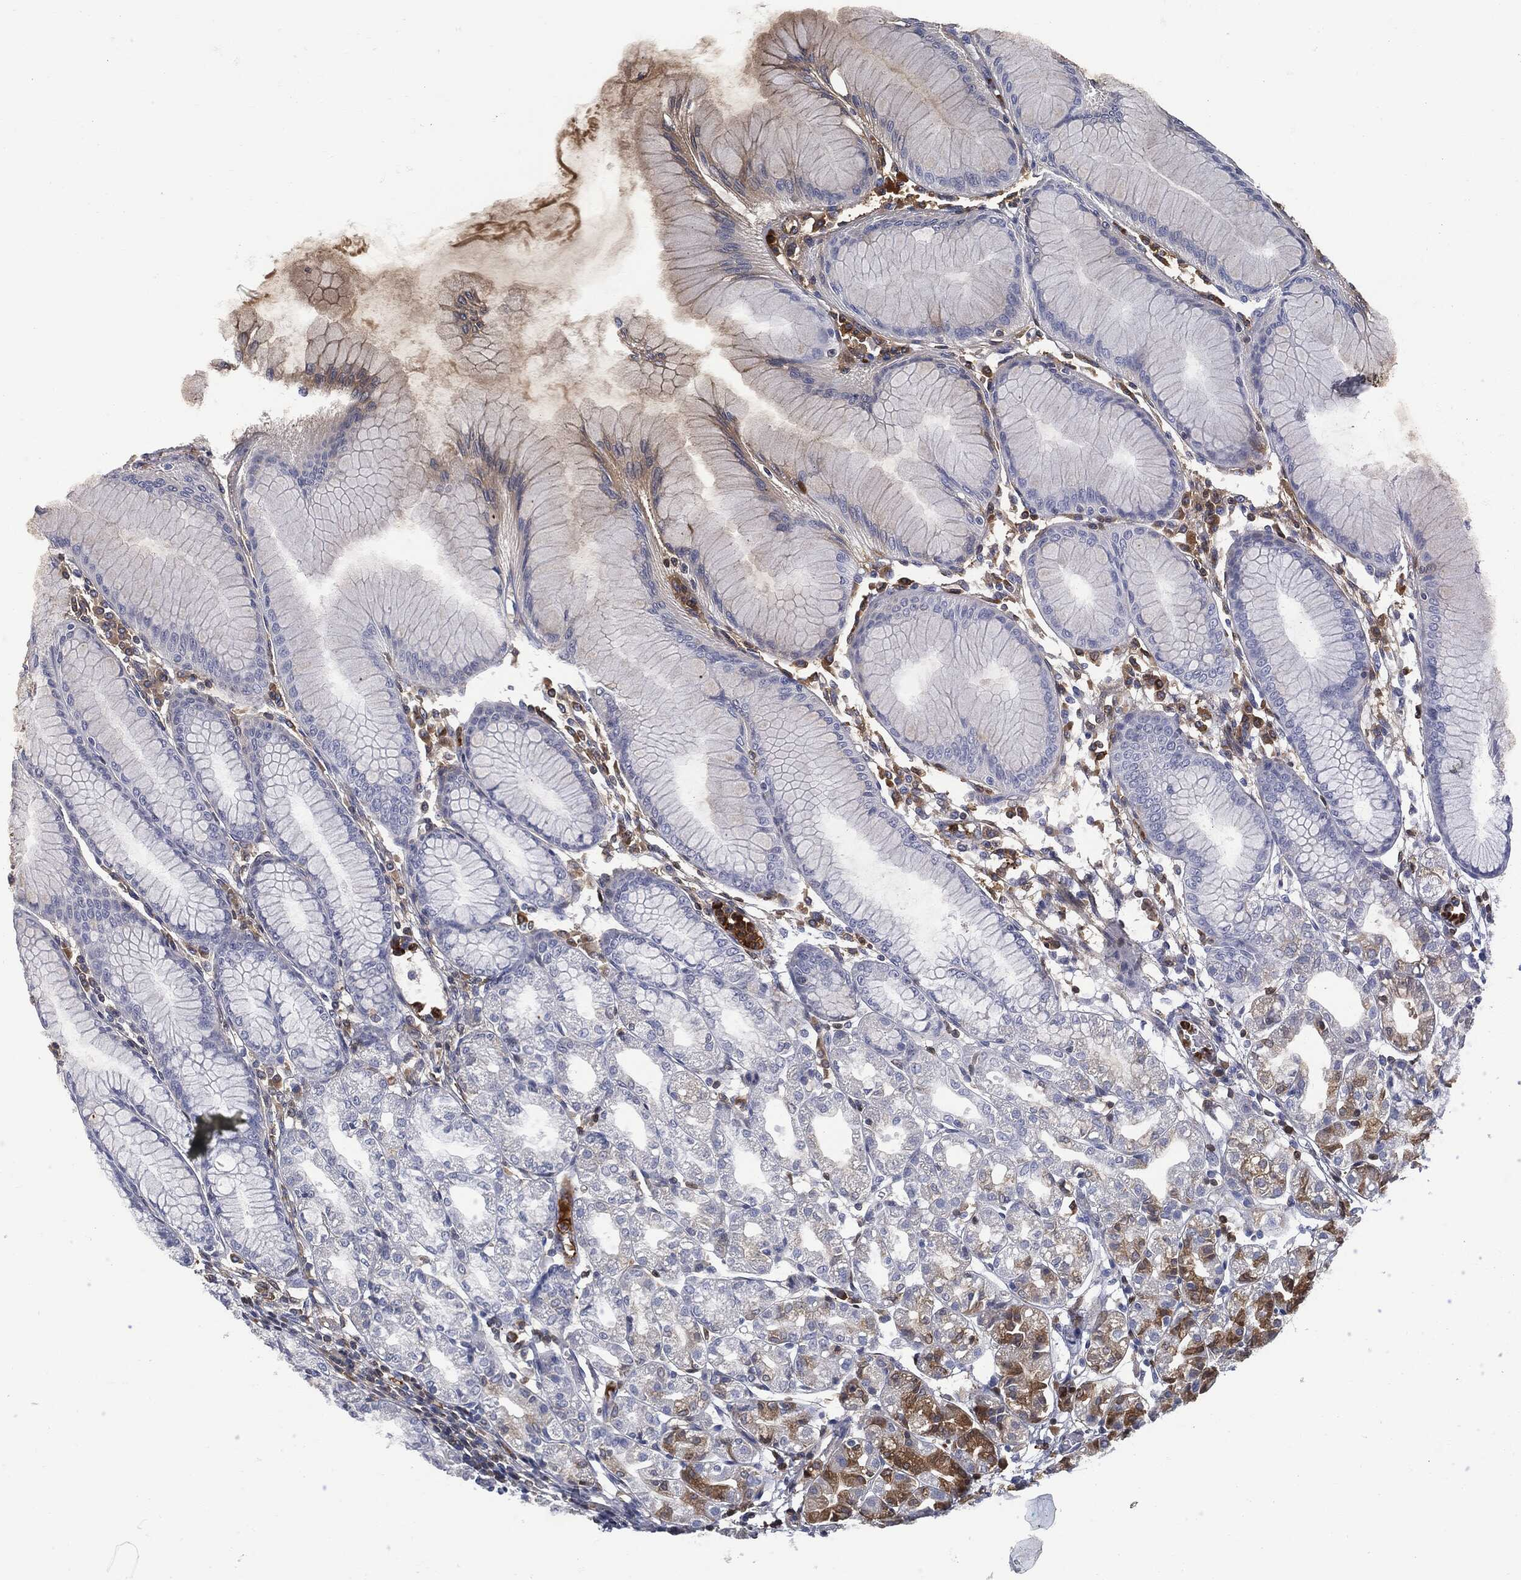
{"staining": {"intensity": "moderate", "quantity": "<25%", "location": "cytoplasmic/membranous"}, "tissue": "stomach", "cell_type": "Glandular cells", "image_type": "normal", "snomed": [{"axis": "morphology", "description": "Normal tissue, NOS"}, {"axis": "topography", "description": "Stomach"}], "caption": "High-power microscopy captured an IHC photomicrograph of benign stomach, revealing moderate cytoplasmic/membranous expression in about <25% of glandular cells.", "gene": "BTK", "patient": {"sex": "female", "age": 57}}